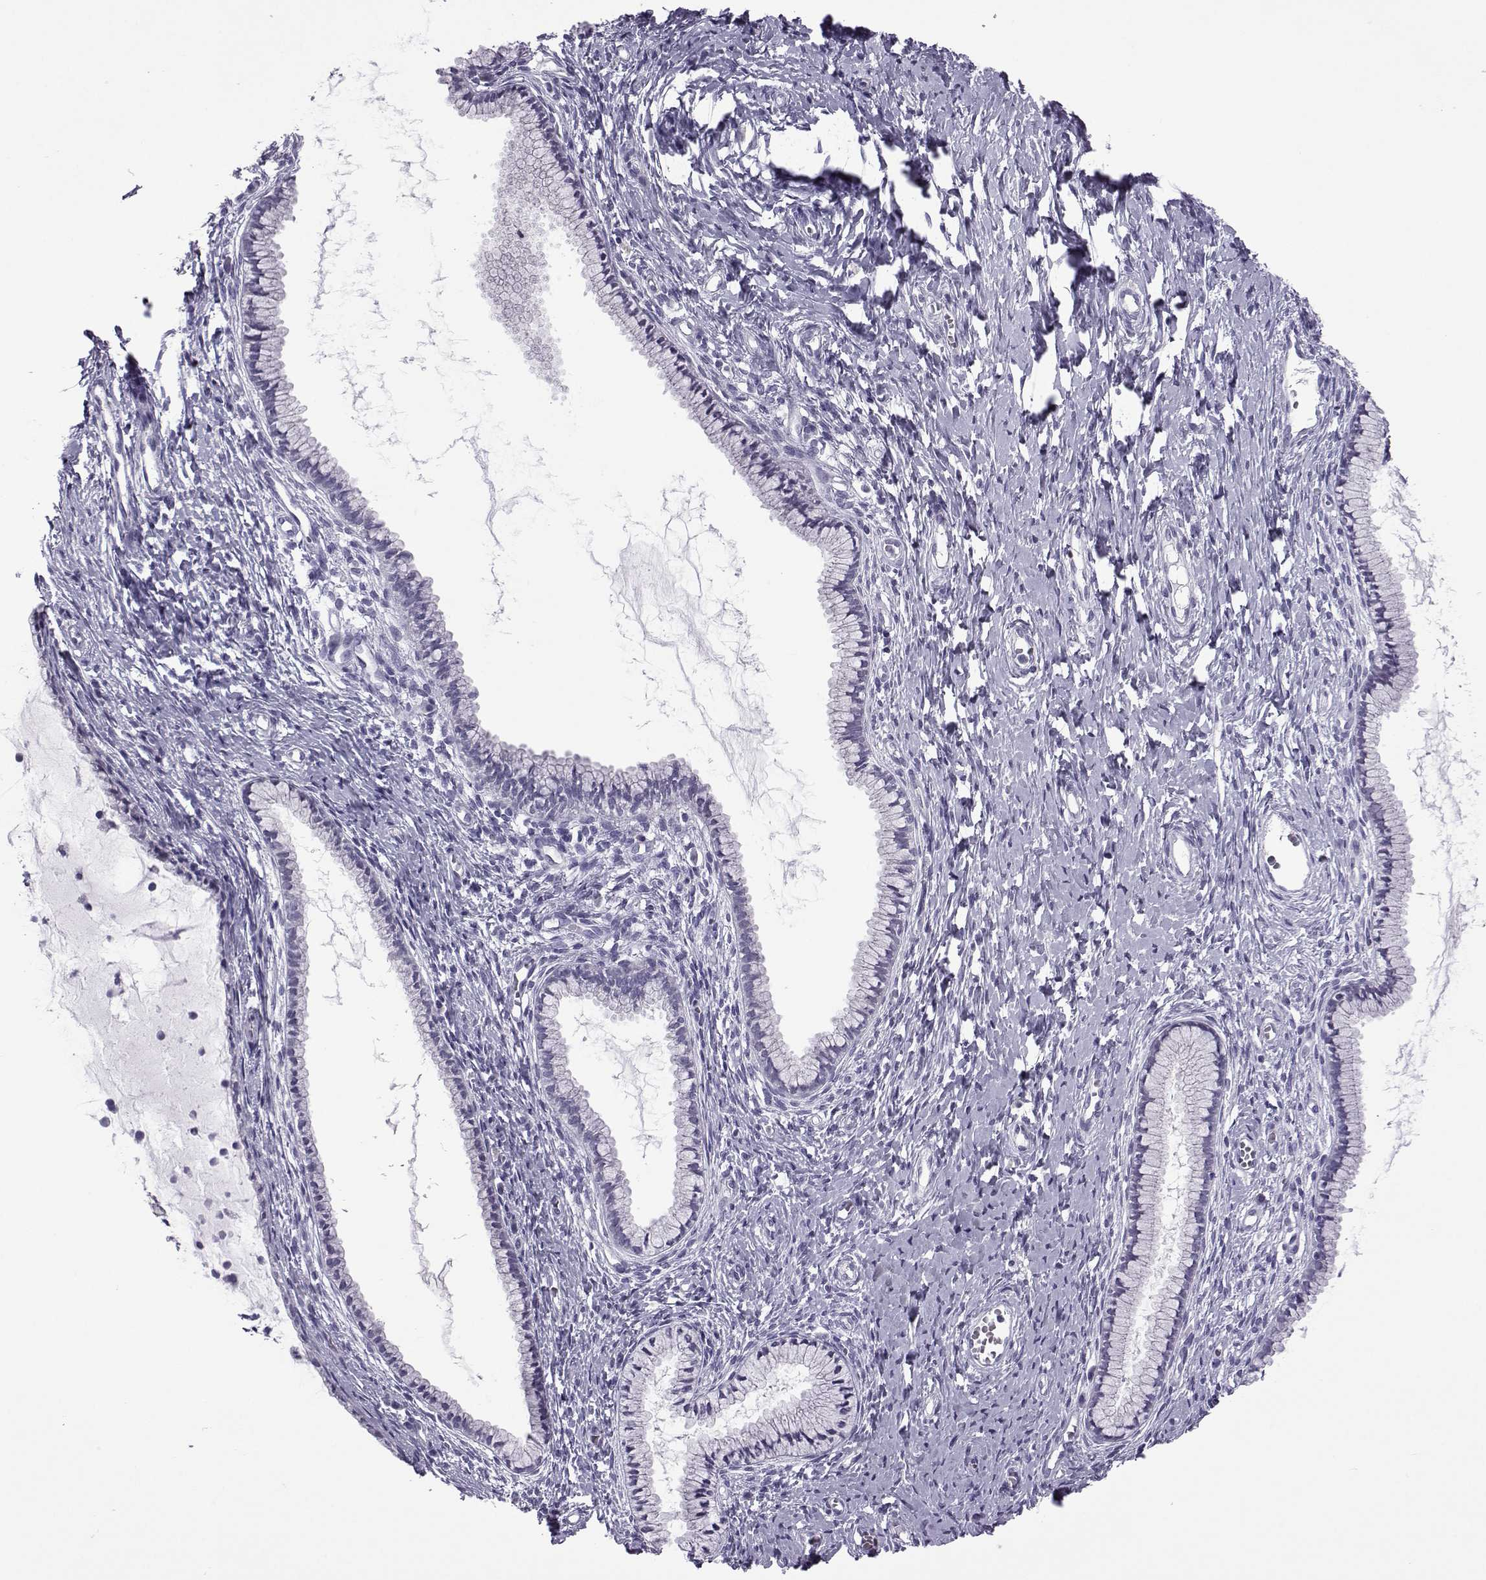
{"staining": {"intensity": "negative", "quantity": "none", "location": "none"}, "tissue": "cervix", "cell_type": "Glandular cells", "image_type": "normal", "snomed": [{"axis": "morphology", "description": "Normal tissue, NOS"}, {"axis": "topography", "description": "Cervix"}], "caption": "High magnification brightfield microscopy of benign cervix stained with DAB (brown) and counterstained with hematoxylin (blue): glandular cells show no significant positivity. (DAB IHC, high magnification).", "gene": "OIP5", "patient": {"sex": "female", "age": 40}}